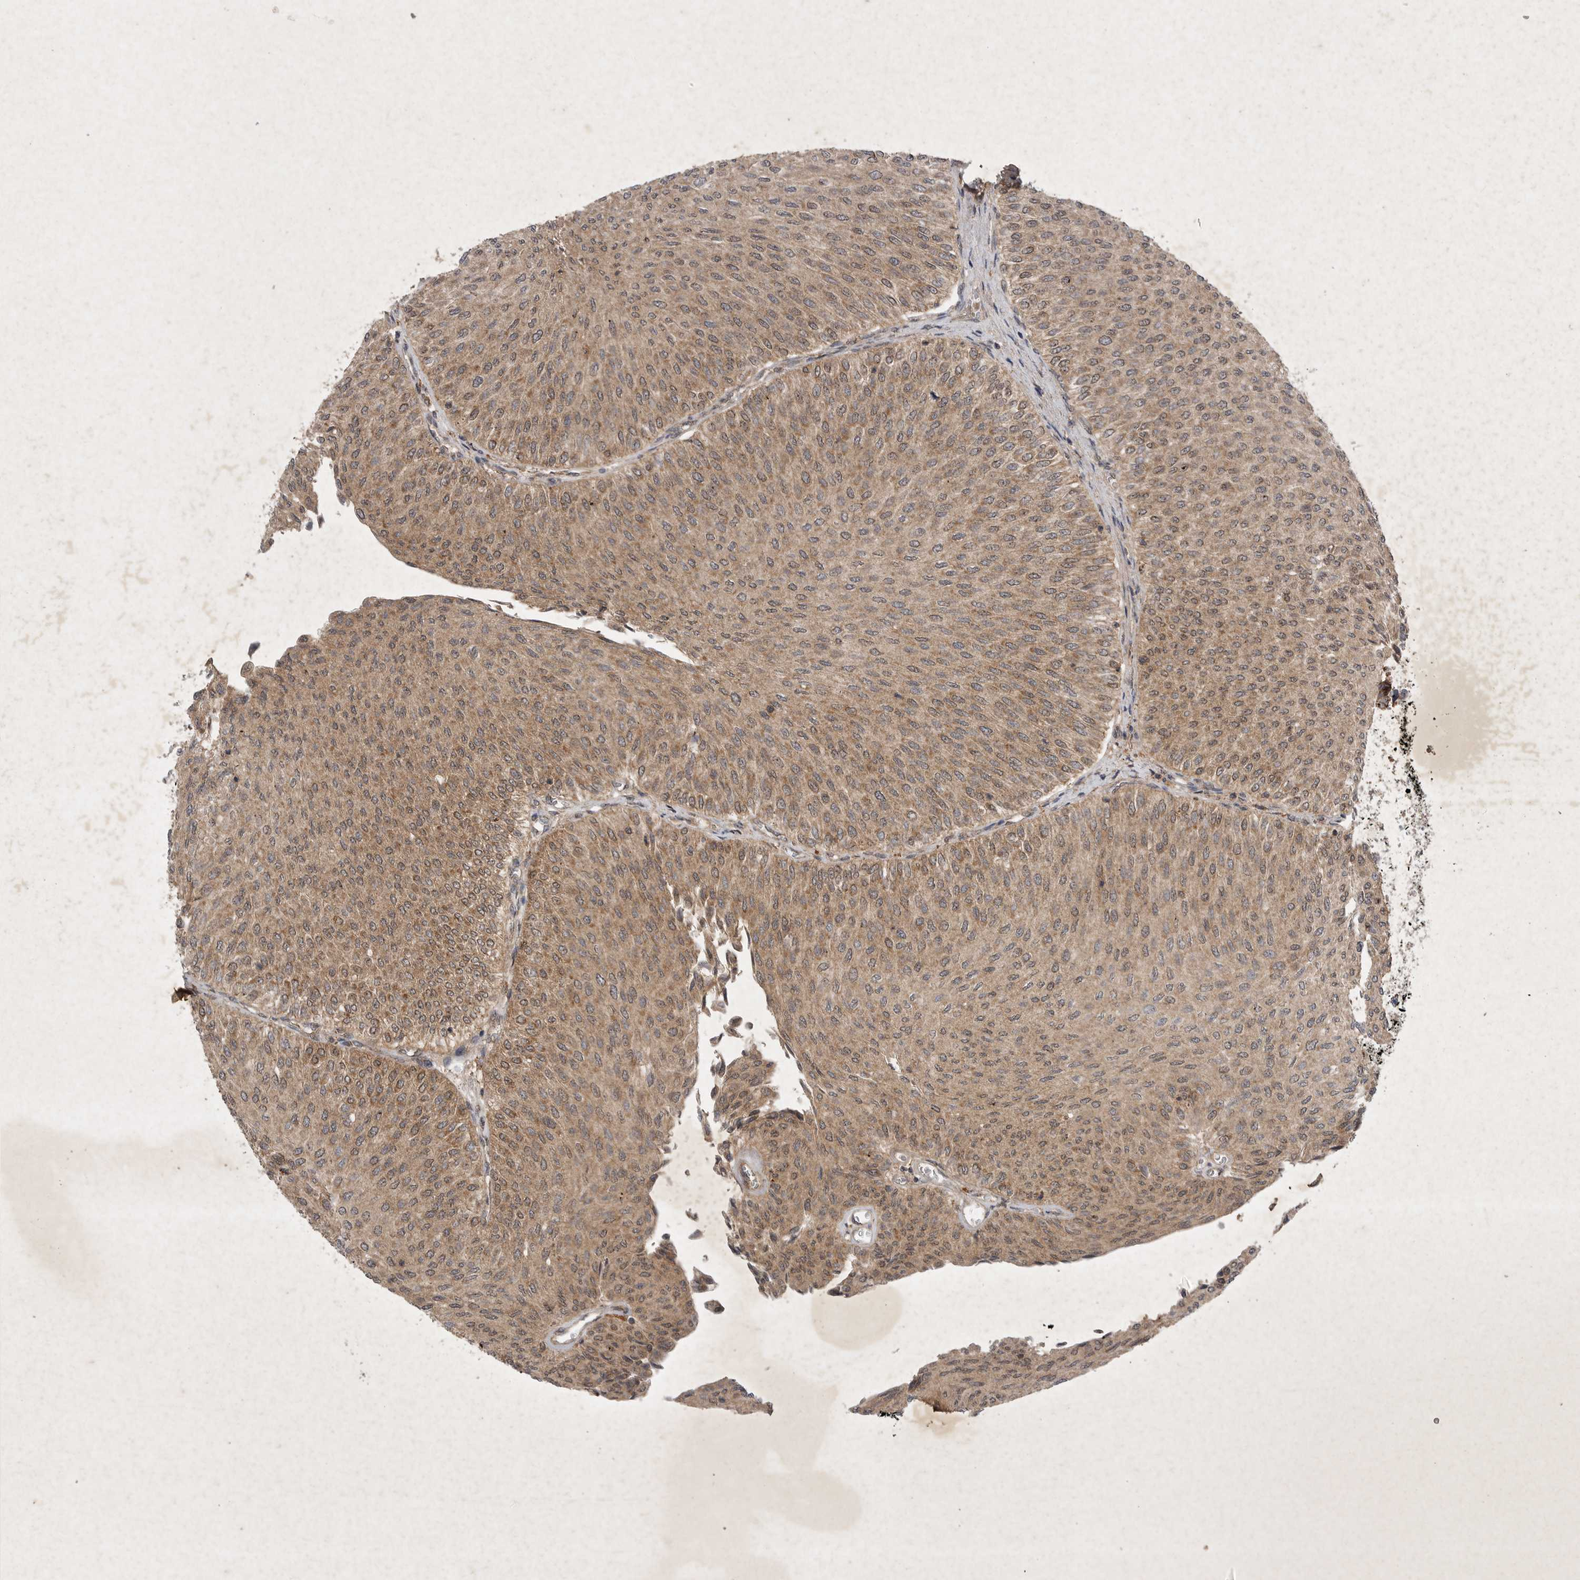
{"staining": {"intensity": "moderate", "quantity": ">75%", "location": "cytoplasmic/membranous"}, "tissue": "urothelial cancer", "cell_type": "Tumor cells", "image_type": "cancer", "snomed": [{"axis": "morphology", "description": "Urothelial carcinoma, Low grade"}, {"axis": "topography", "description": "Urinary bladder"}], "caption": "Immunohistochemistry (IHC) photomicrograph of neoplastic tissue: urothelial carcinoma (low-grade) stained using immunohistochemistry (IHC) shows medium levels of moderate protein expression localized specifically in the cytoplasmic/membranous of tumor cells, appearing as a cytoplasmic/membranous brown color.", "gene": "DDR1", "patient": {"sex": "male", "age": 78}}